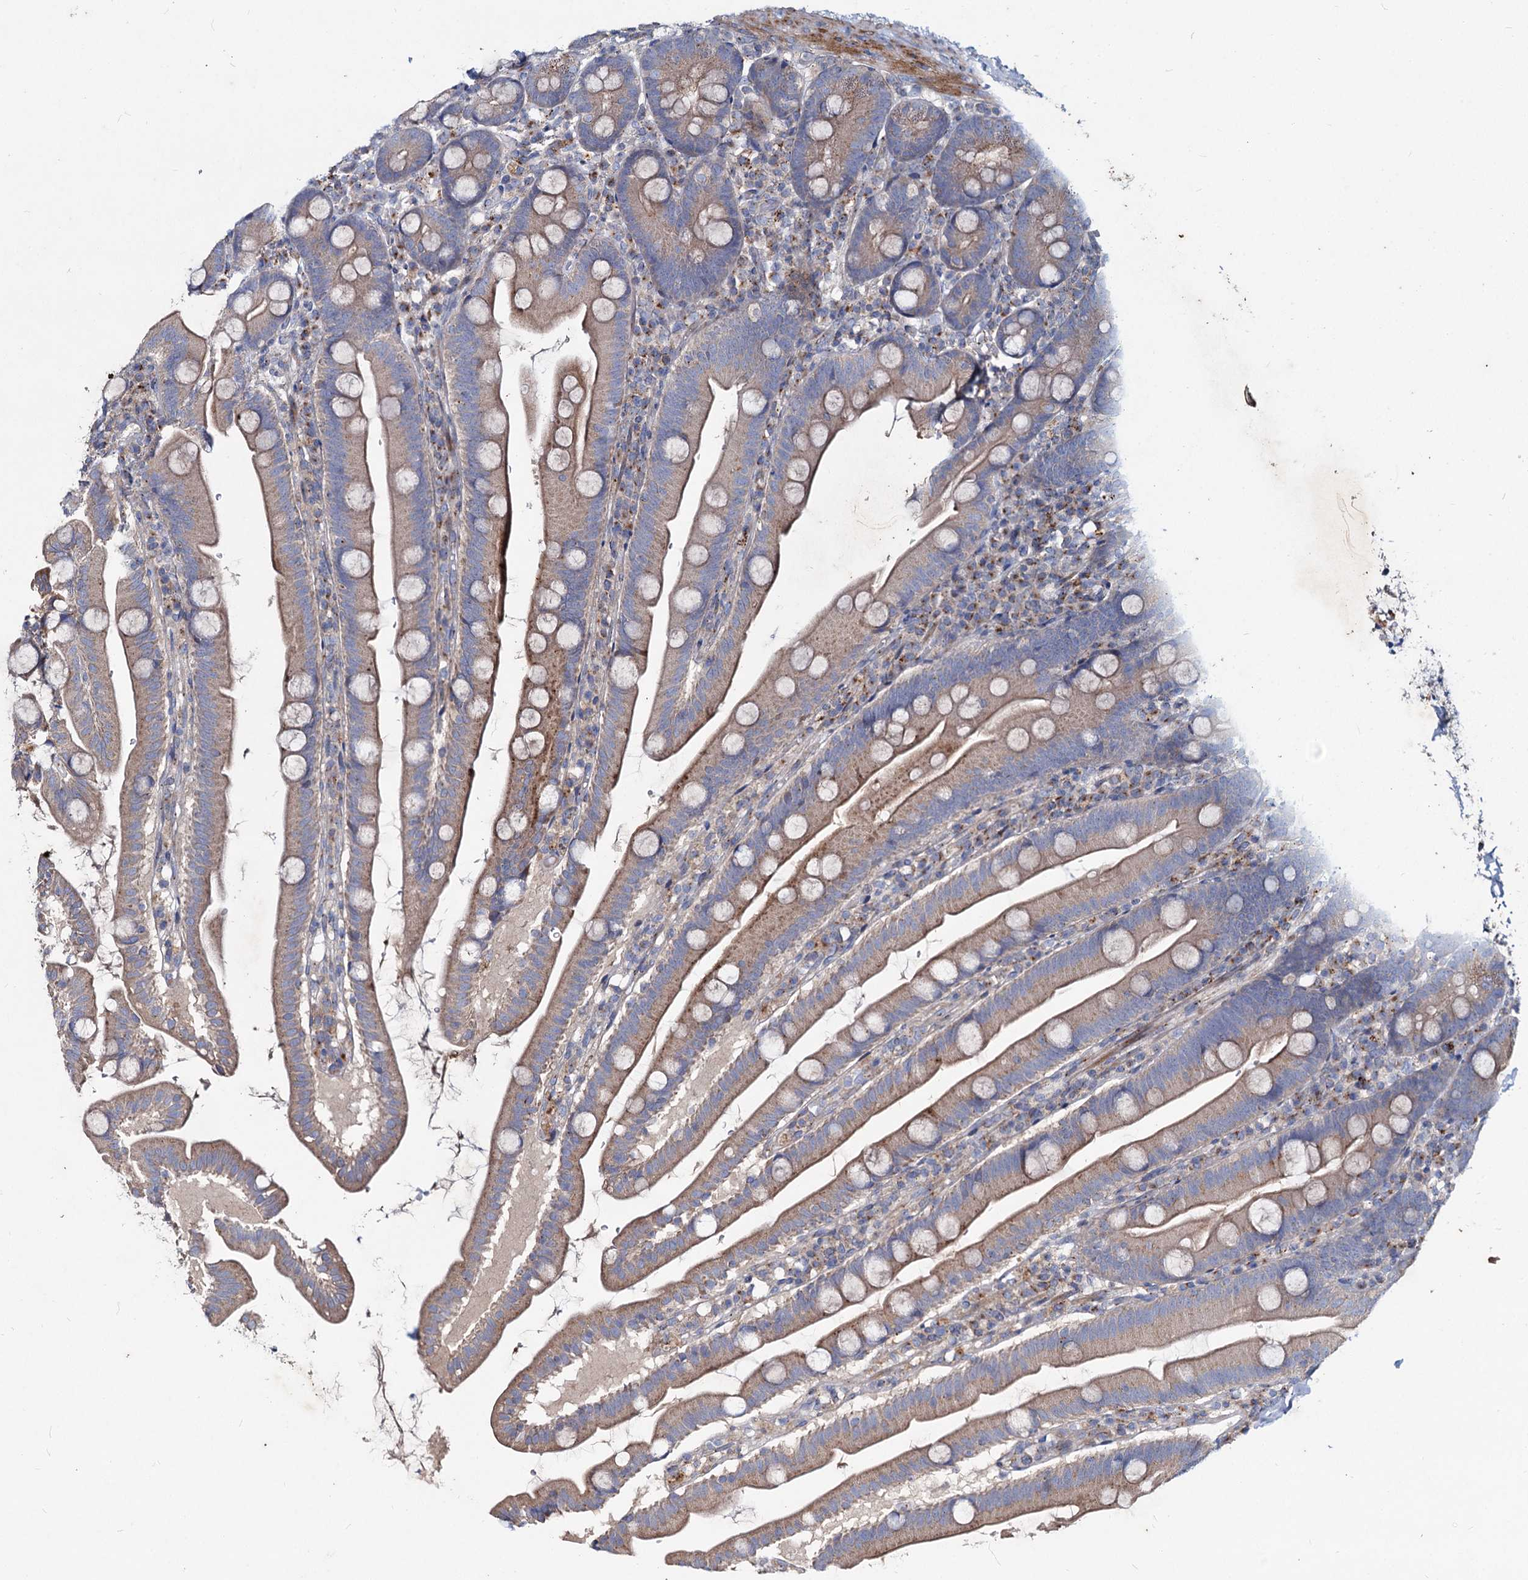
{"staining": {"intensity": "moderate", "quantity": "25%-75%", "location": "cytoplasmic/membranous"}, "tissue": "small intestine", "cell_type": "Glandular cells", "image_type": "normal", "snomed": [{"axis": "morphology", "description": "Normal tissue, NOS"}, {"axis": "topography", "description": "Small intestine"}], "caption": "IHC image of unremarkable small intestine: human small intestine stained using immunohistochemistry shows medium levels of moderate protein expression localized specifically in the cytoplasmic/membranous of glandular cells, appearing as a cytoplasmic/membranous brown color.", "gene": "AGBL4", "patient": {"sex": "female", "age": 68}}